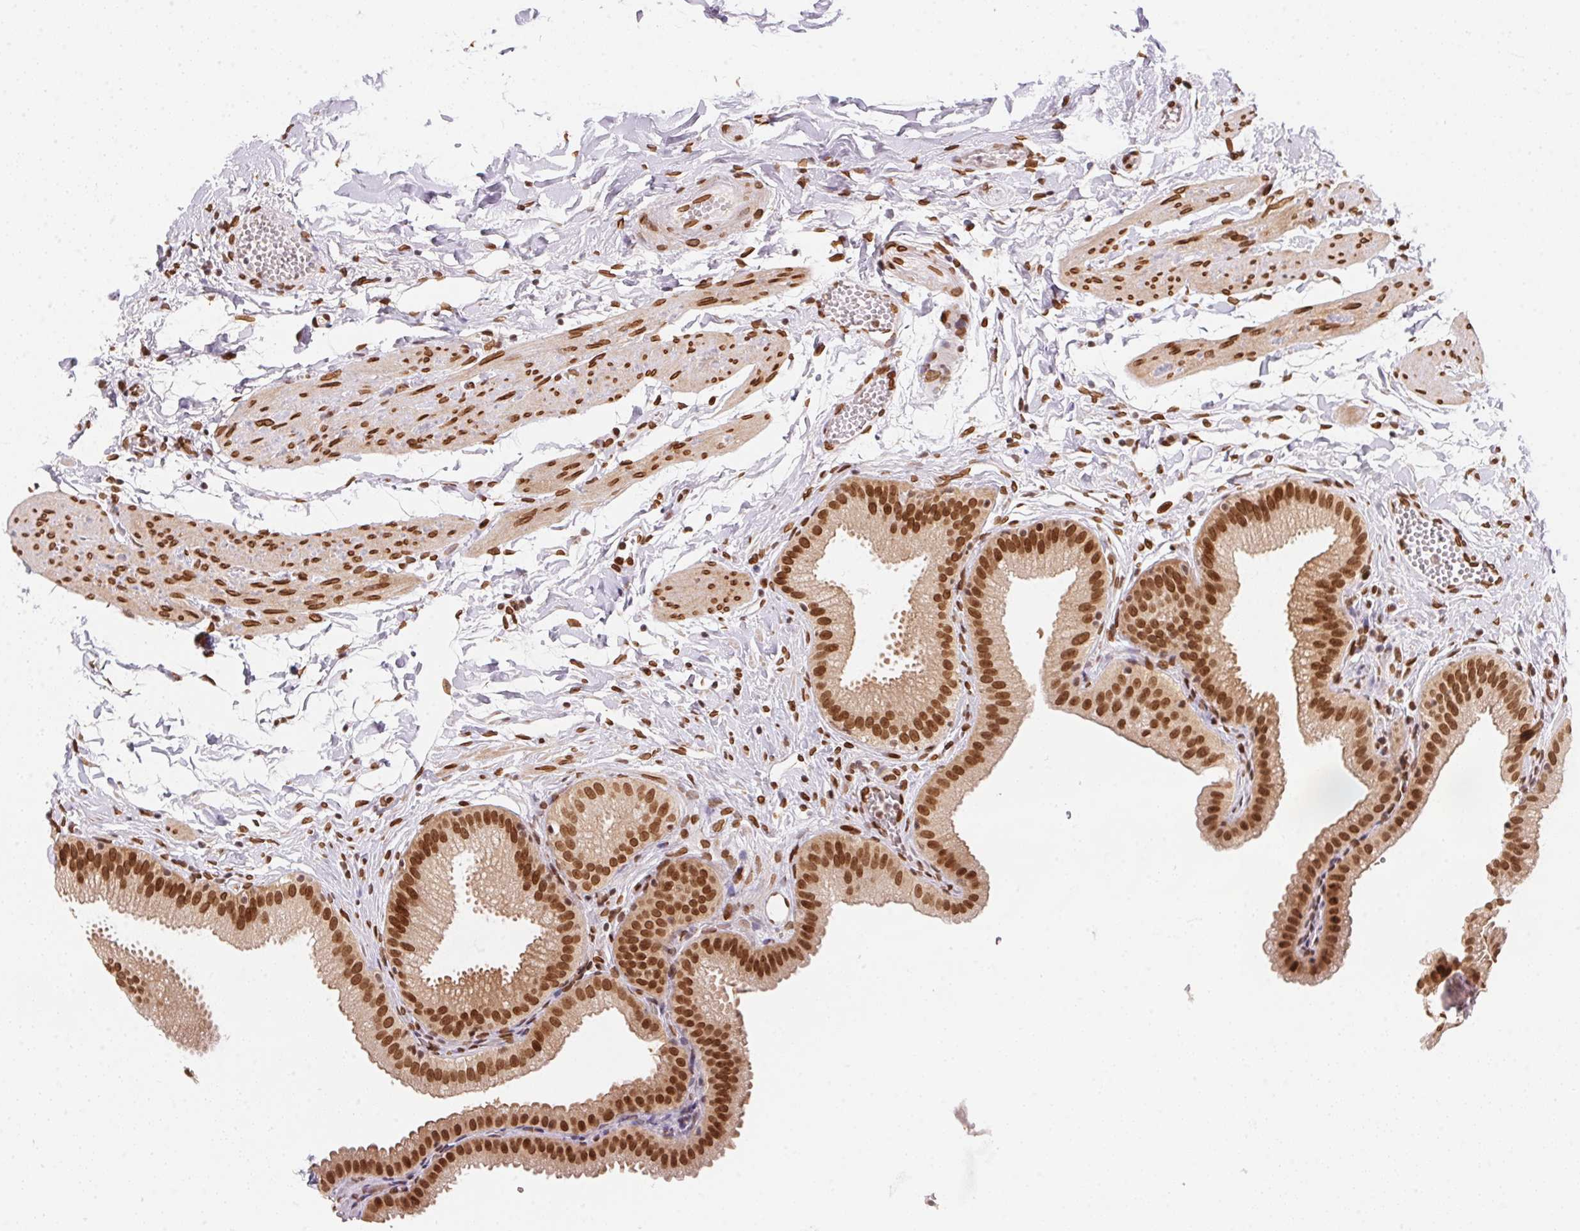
{"staining": {"intensity": "strong", "quantity": ">75%", "location": "nuclear"}, "tissue": "gallbladder", "cell_type": "Glandular cells", "image_type": "normal", "snomed": [{"axis": "morphology", "description": "Normal tissue, NOS"}, {"axis": "topography", "description": "Gallbladder"}], "caption": "The histopathology image shows a brown stain indicating the presence of a protein in the nuclear of glandular cells in gallbladder. The protein is stained brown, and the nuclei are stained in blue (DAB (3,3'-diaminobenzidine) IHC with brightfield microscopy, high magnification).", "gene": "SAP30BP", "patient": {"sex": "female", "age": 63}}